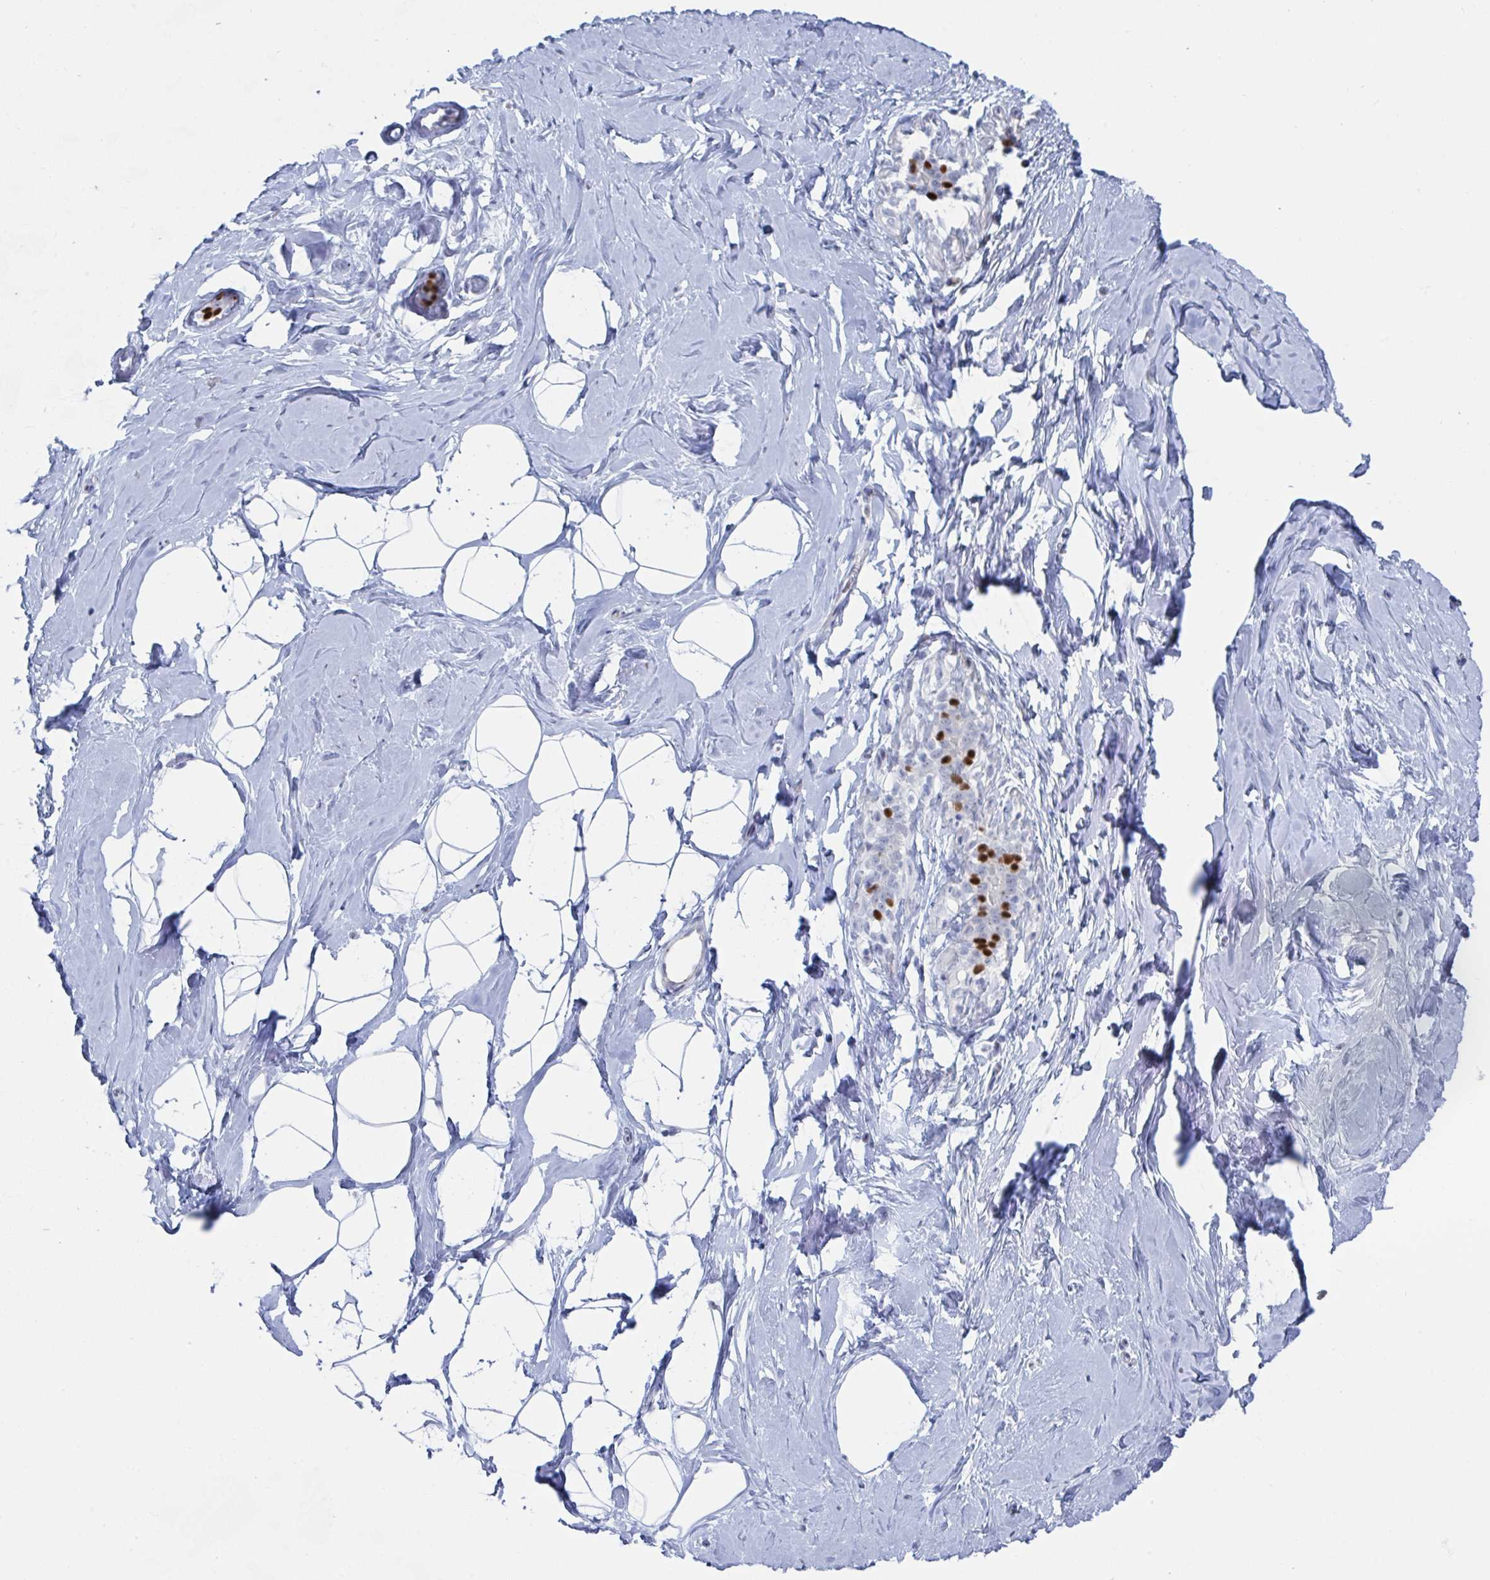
{"staining": {"intensity": "negative", "quantity": "none", "location": "none"}, "tissue": "breast", "cell_type": "Adipocytes", "image_type": "normal", "snomed": [{"axis": "morphology", "description": "Normal tissue, NOS"}, {"axis": "topography", "description": "Breast"}], "caption": "This is an IHC photomicrograph of normal breast. There is no positivity in adipocytes.", "gene": "FOXA1", "patient": {"sex": "female", "age": 32}}